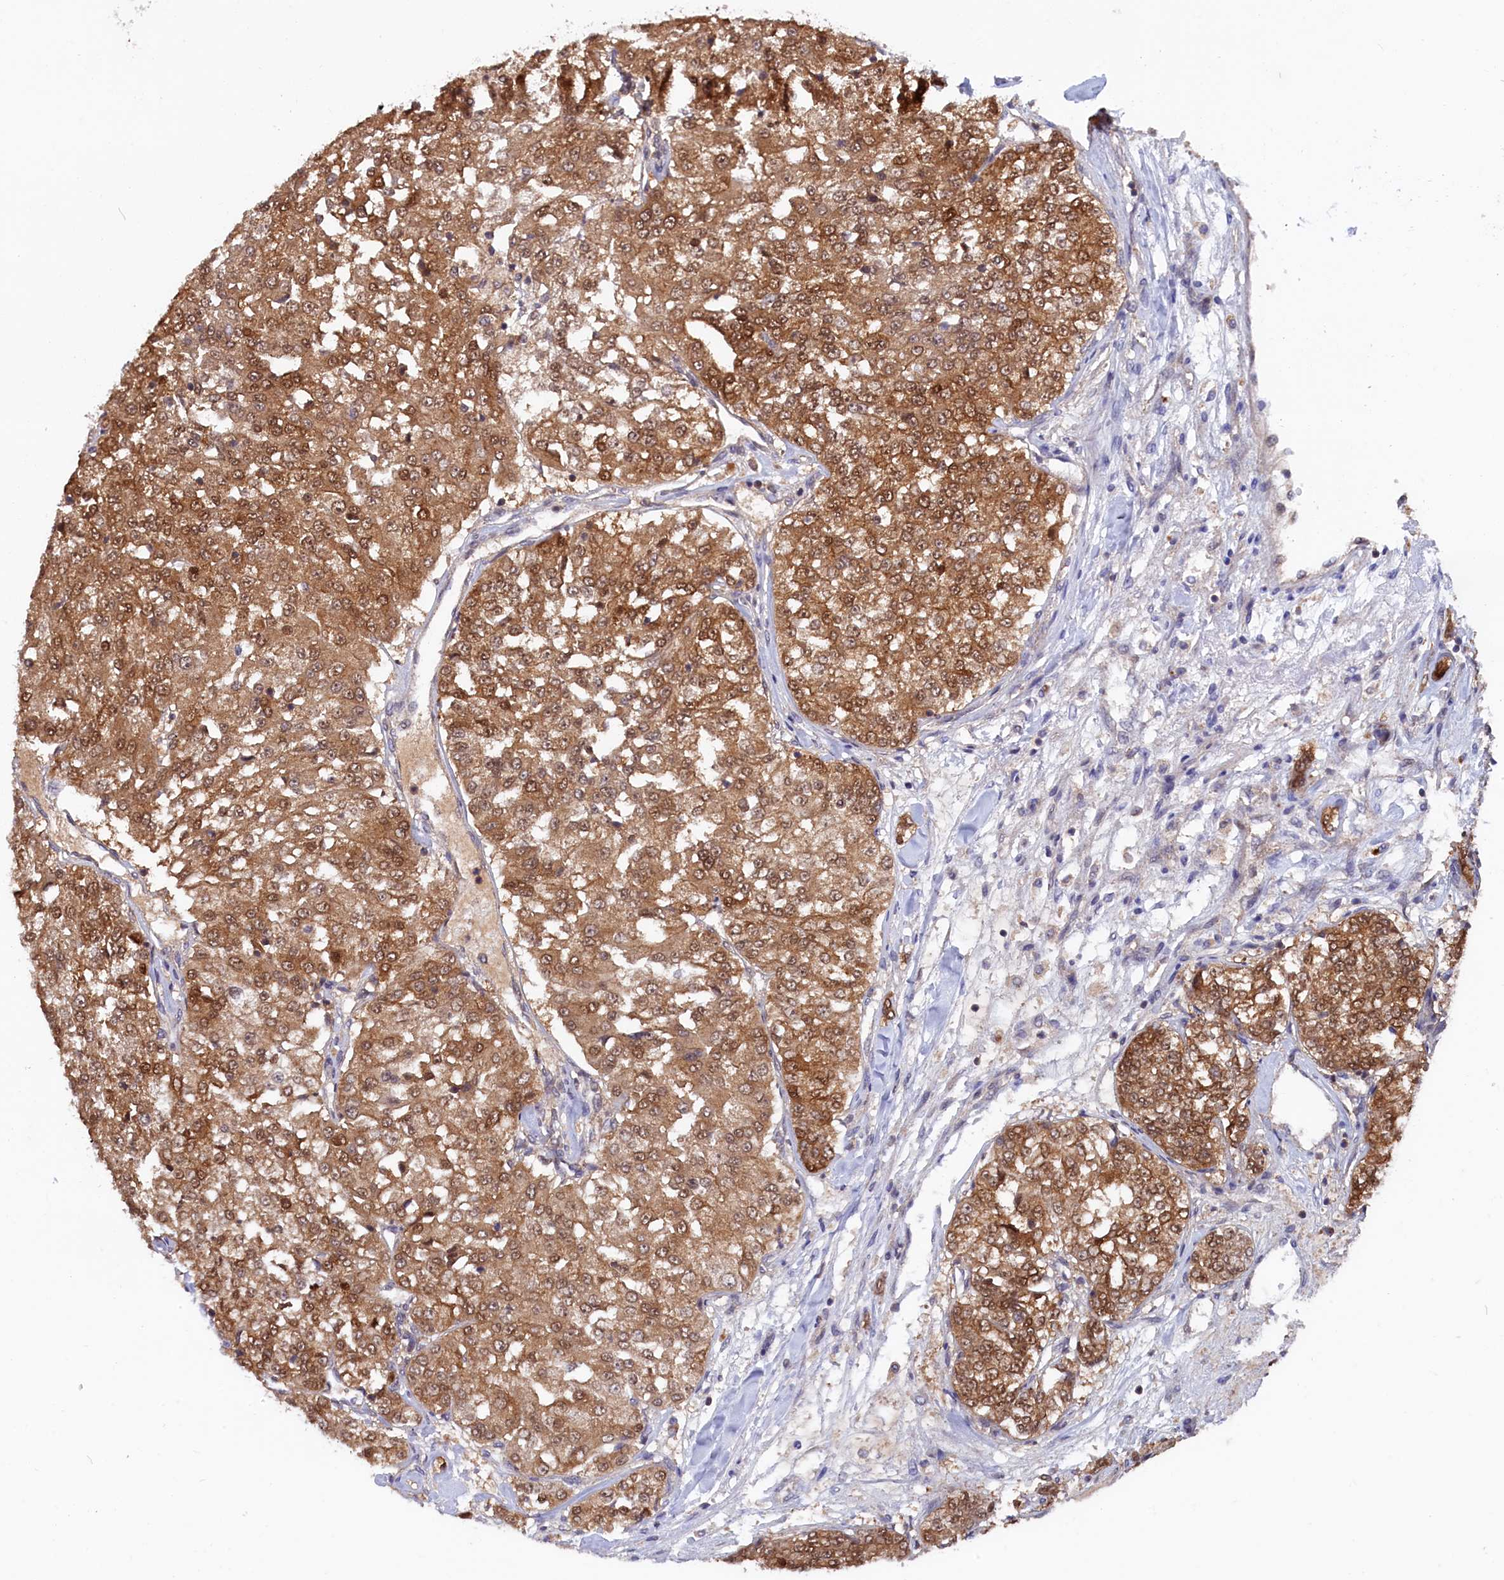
{"staining": {"intensity": "moderate", "quantity": ">75%", "location": "cytoplasmic/membranous,nuclear"}, "tissue": "renal cancer", "cell_type": "Tumor cells", "image_type": "cancer", "snomed": [{"axis": "morphology", "description": "Adenocarcinoma, NOS"}, {"axis": "topography", "description": "Kidney"}], "caption": "Approximately >75% of tumor cells in human adenocarcinoma (renal) exhibit moderate cytoplasmic/membranous and nuclear protein staining as visualized by brown immunohistochemical staining.", "gene": "JPT2", "patient": {"sex": "female", "age": 63}}